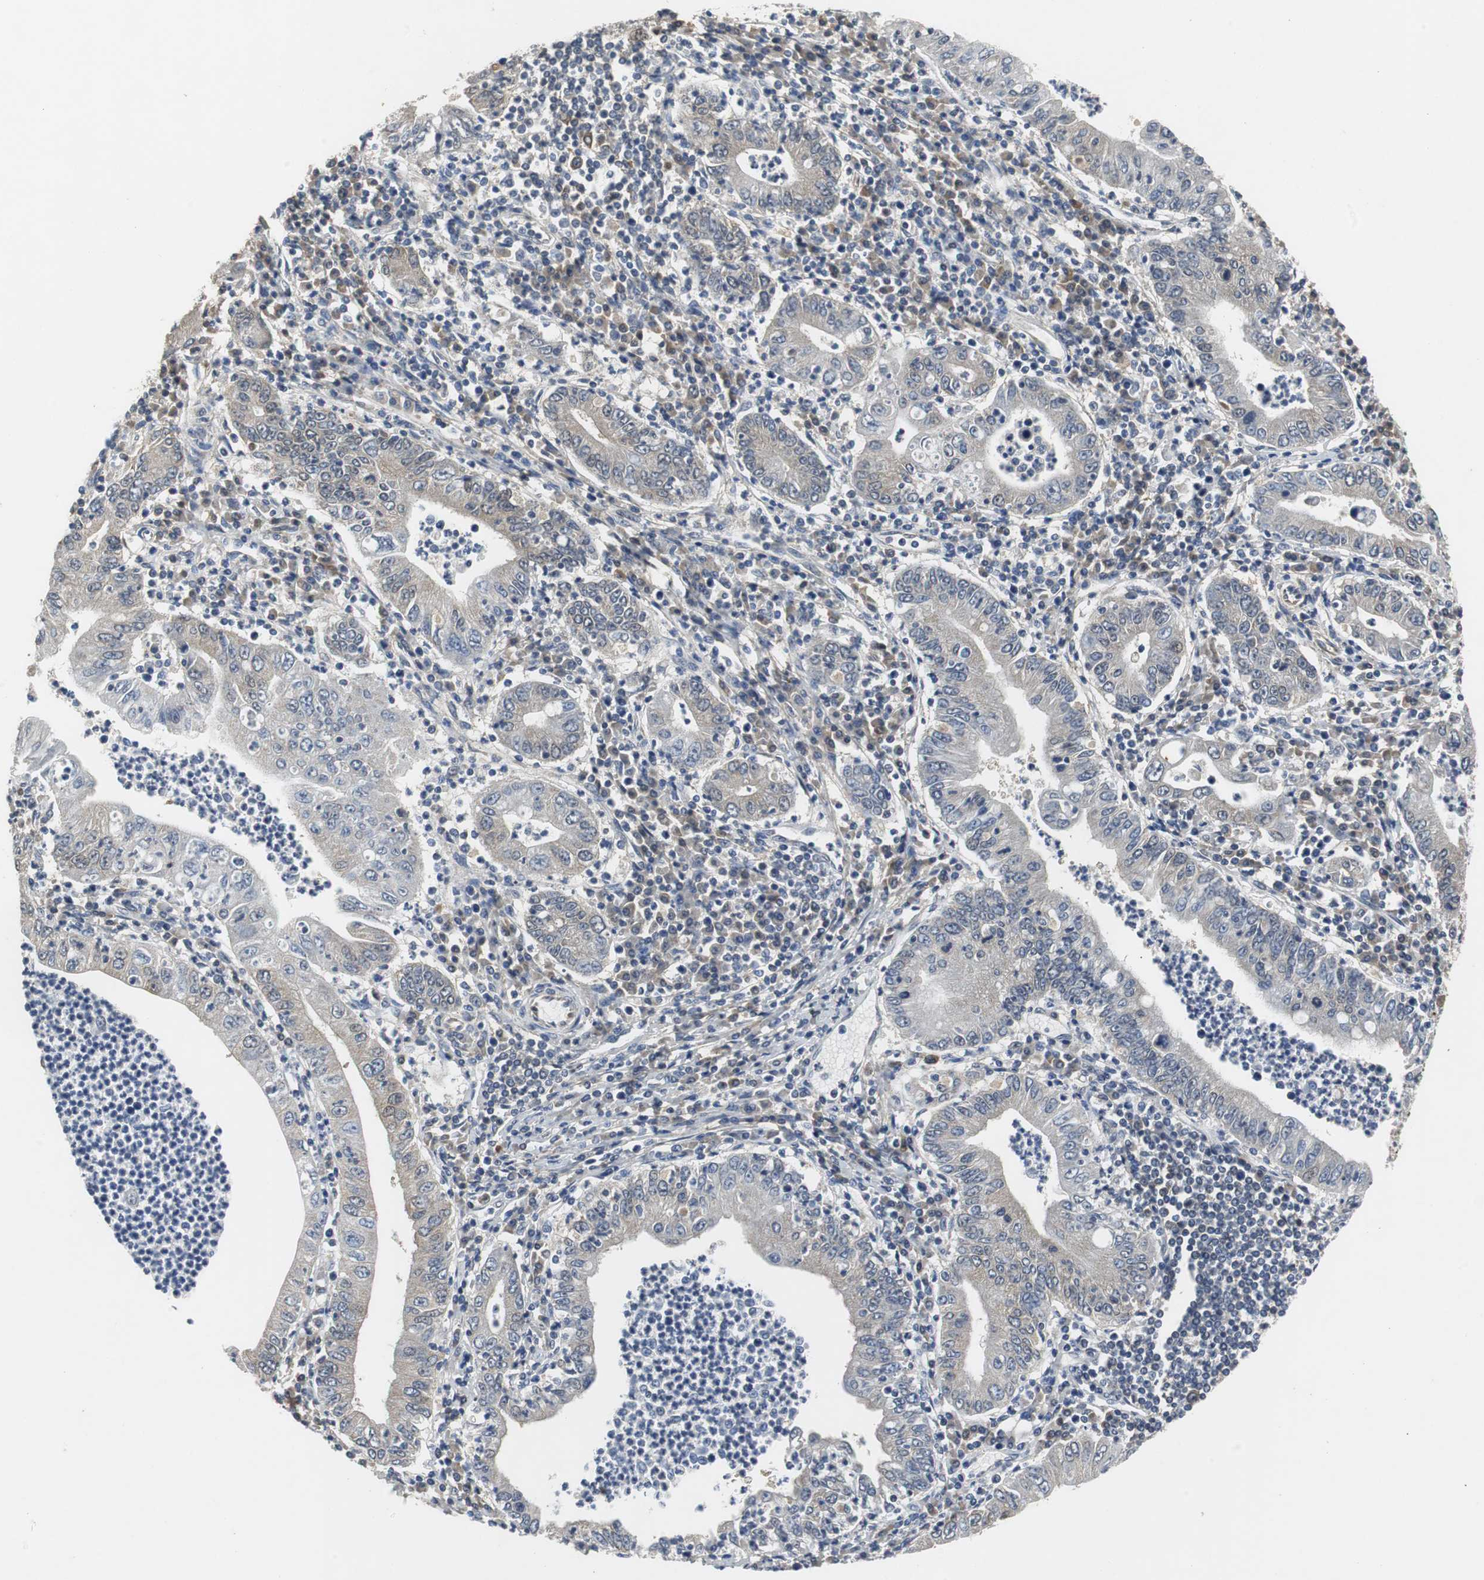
{"staining": {"intensity": "weak", "quantity": ">75%", "location": "cytoplasmic/membranous"}, "tissue": "stomach cancer", "cell_type": "Tumor cells", "image_type": "cancer", "snomed": [{"axis": "morphology", "description": "Normal tissue, NOS"}, {"axis": "morphology", "description": "Adenocarcinoma, NOS"}, {"axis": "topography", "description": "Esophagus"}, {"axis": "topography", "description": "Stomach, upper"}, {"axis": "topography", "description": "Peripheral nerve tissue"}], "caption": "Immunohistochemical staining of adenocarcinoma (stomach) demonstrates weak cytoplasmic/membranous protein staining in about >75% of tumor cells.", "gene": "ISCU", "patient": {"sex": "male", "age": 62}}